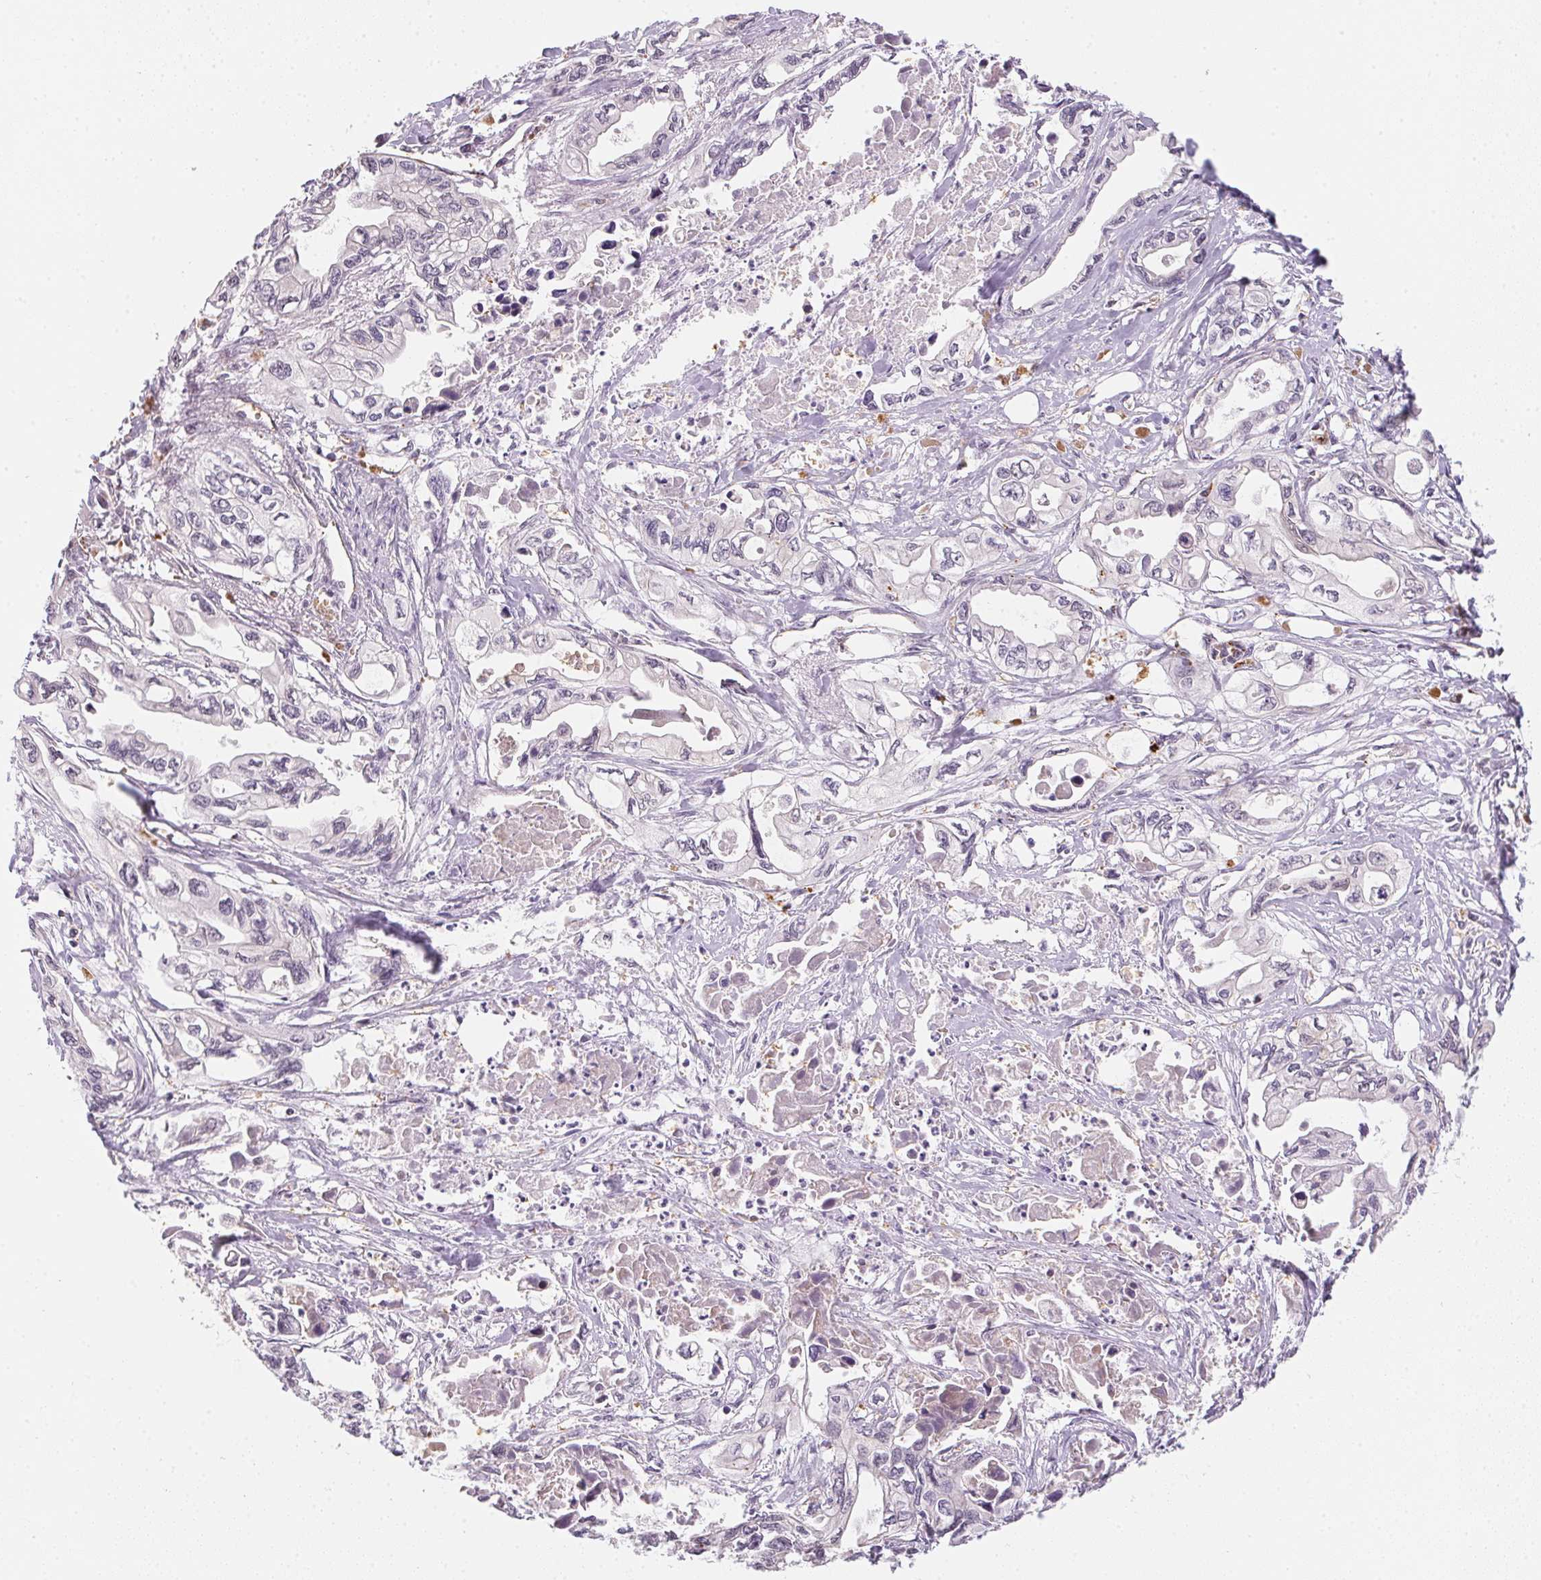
{"staining": {"intensity": "negative", "quantity": "none", "location": "none"}, "tissue": "pancreatic cancer", "cell_type": "Tumor cells", "image_type": "cancer", "snomed": [{"axis": "morphology", "description": "Adenocarcinoma, NOS"}, {"axis": "topography", "description": "Pancreas"}], "caption": "This is a histopathology image of IHC staining of adenocarcinoma (pancreatic), which shows no staining in tumor cells.", "gene": "METTL13", "patient": {"sex": "male", "age": 68}}